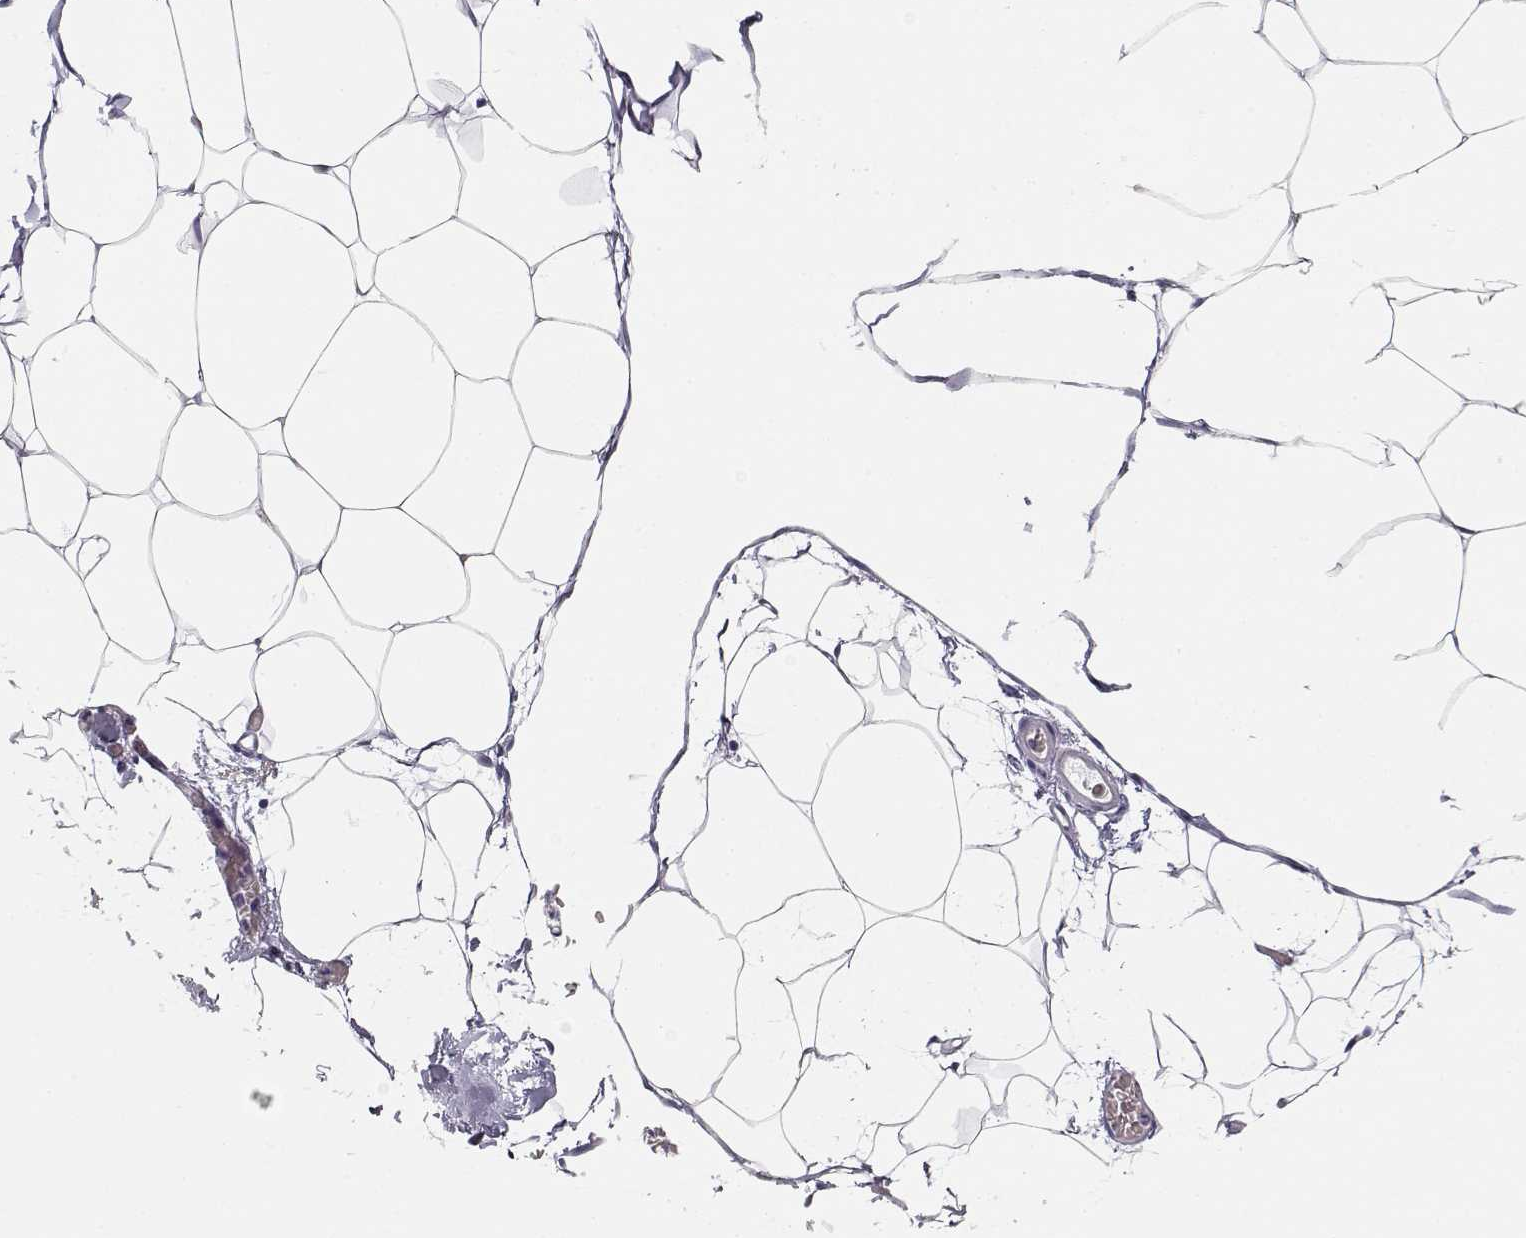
{"staining": {"intensity": "negative", "quantity": "none", "location": "none"}, "tissue": "adipose tissue", "cell_type": "Adipocytes", "image_type": "normal", "snomed": [{"axis": "morphology", "description": "Normal tissue, NOS"}, {"axis": "topography", "description": "Adipose tissue"}], "caption": "Human adipose tissue stained for a protein using immunohistochemistry reveals no expression in adipocytes.", "gene": "TKTL1", "patient": {"sex": "male", "age": 57}}